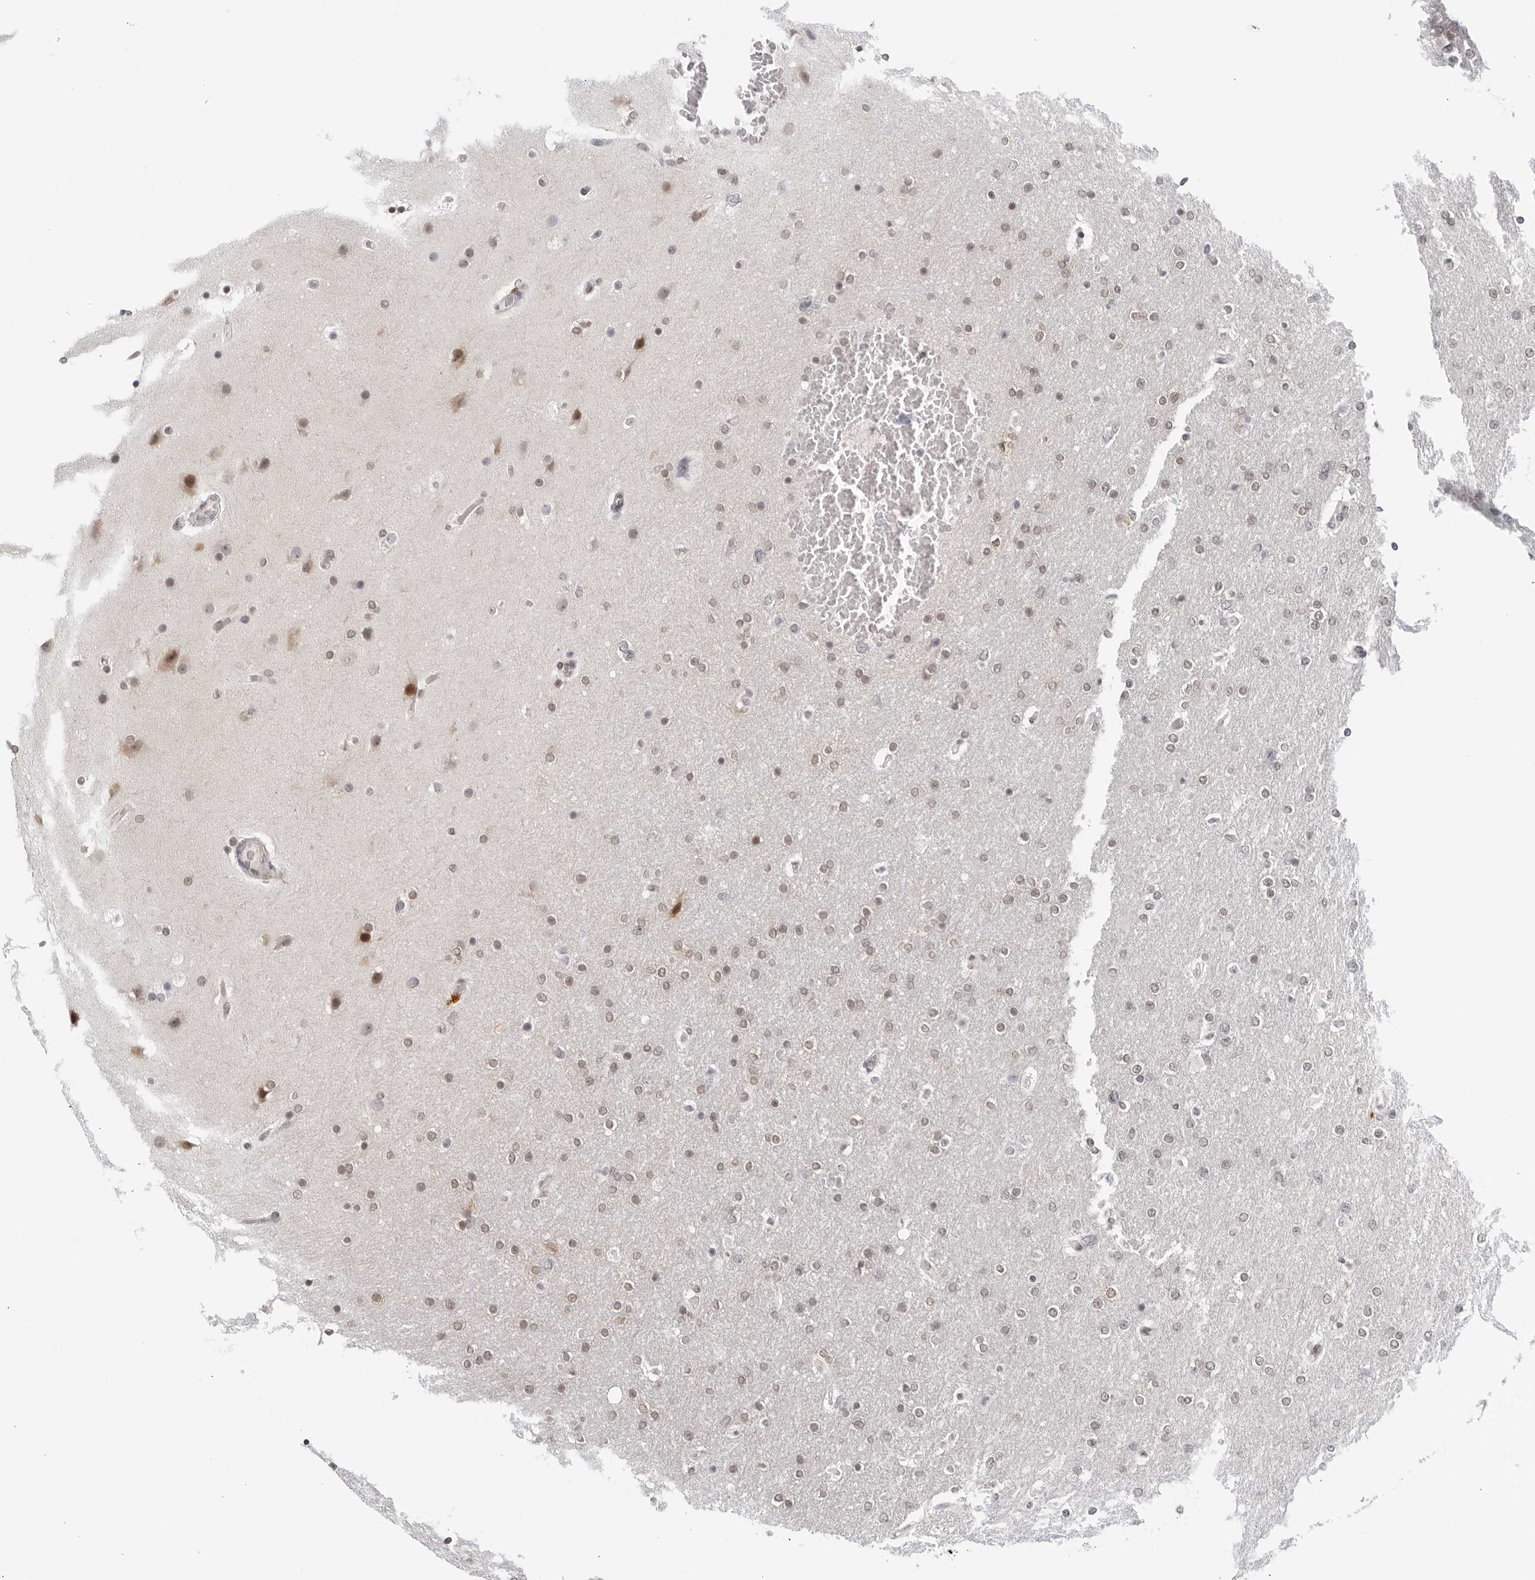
{"staining": {"intensity": "moderate", "quantity": "<25%", "location": "nuclear"}, "tissue": "glioma", "cell_type": "Tumor cells", "image_type": "cancer", "snomed": [{"axis": "morphology", "description": "Glioma, malignant, High grade"}, {"axis": "topography", "description": "Cerebral cortex"}], "caption": "Immunohistochemical staining of human high-grade glioma (malignant) demonstrates low levels of moderate nuclear staining in approximately <25% of tumor cells.", "gene": "CC2D1B", "patient": {"sex": "female", "age": 36}}